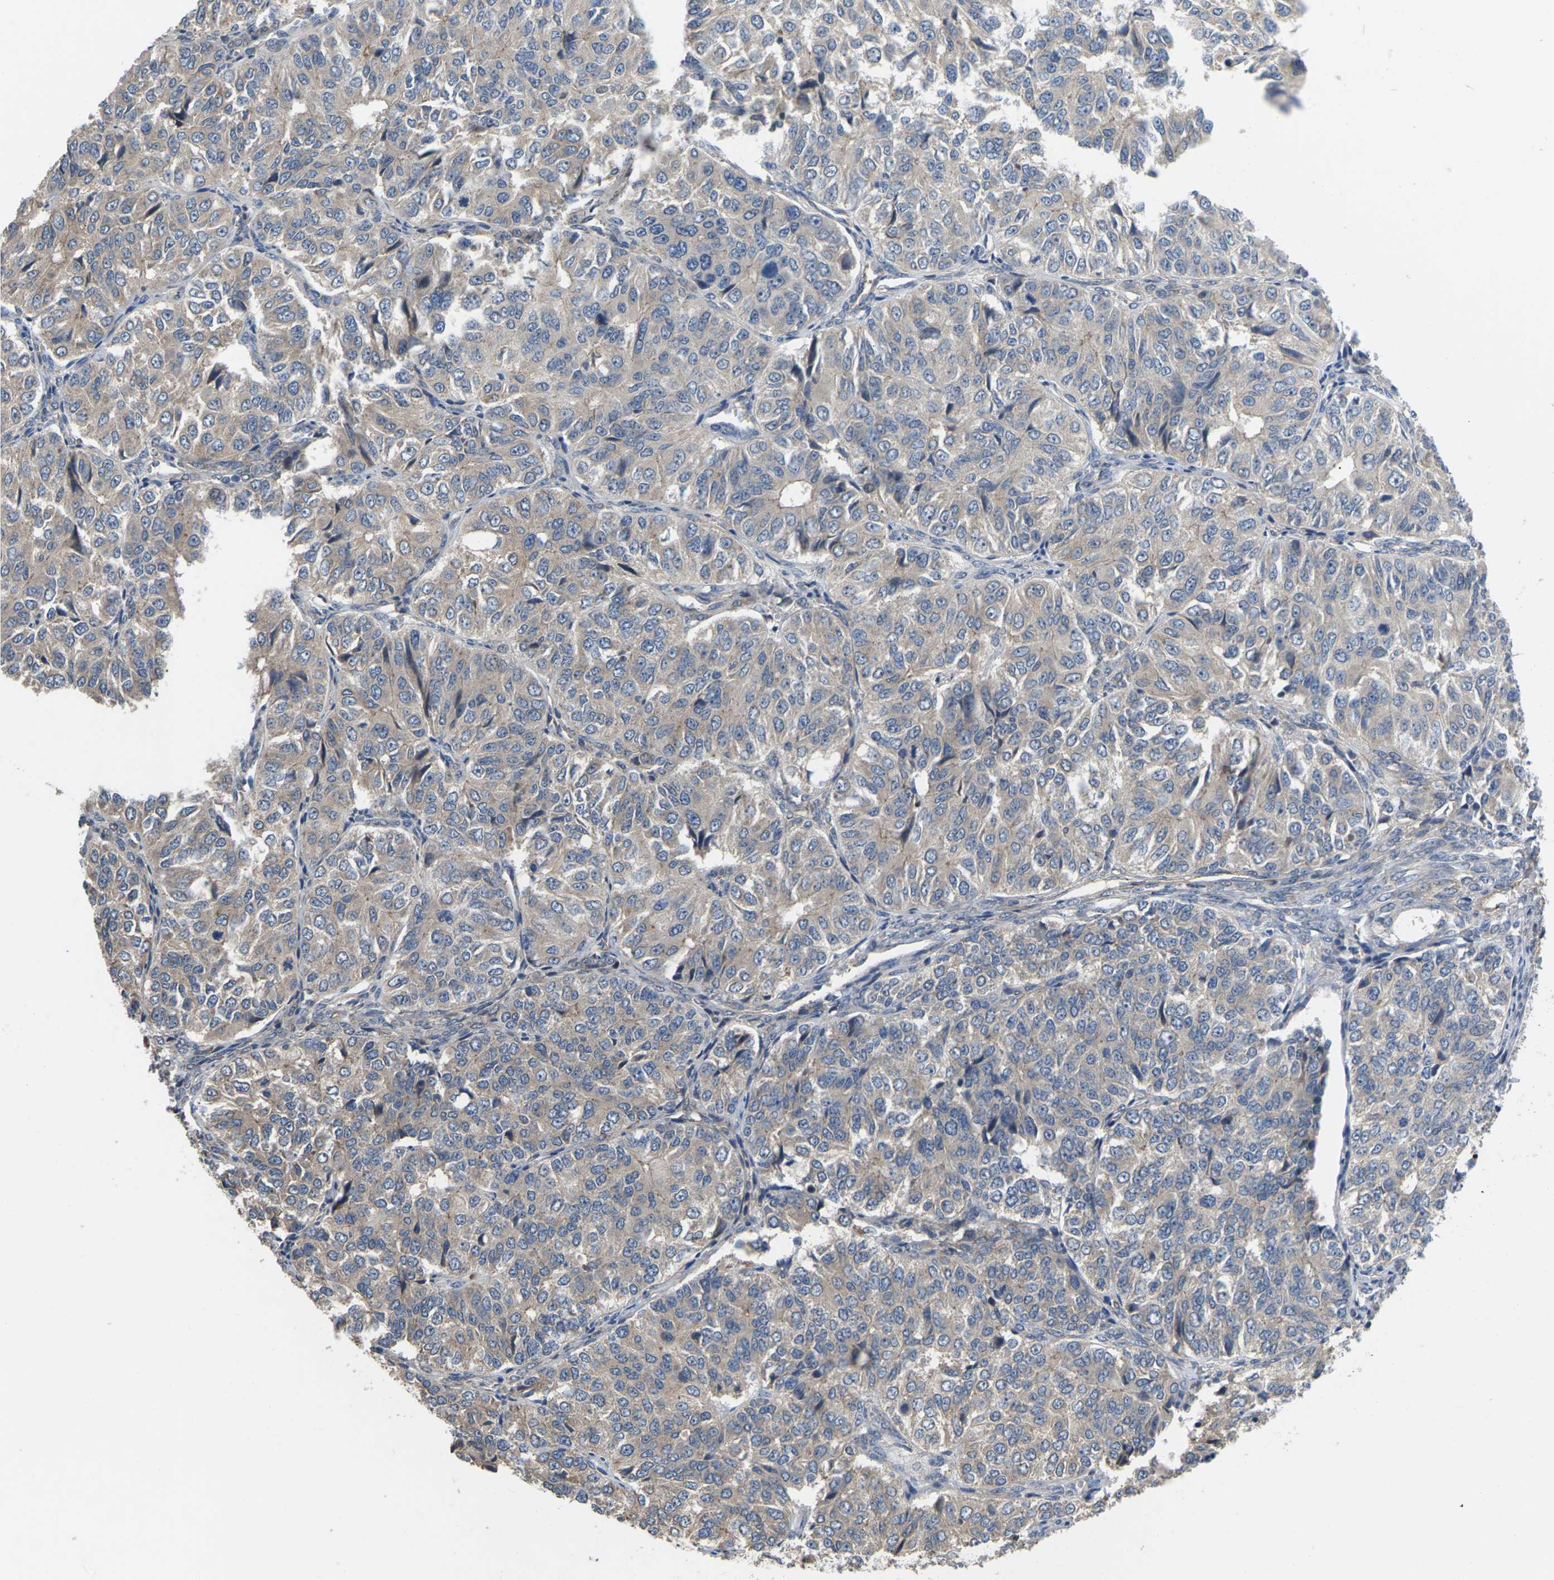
{"staining": {"intensity": "moderate", "quantity": "<25%", "location": "cytoplasmic/membranous"}, "tissue": "ovarian cancer", "cell_type": "Tumor cells", "image_type": "cancer", "snomed": [{"axis": "morphology", "description": "Carcinoma, endometroid"}, {"axis": "topography", "description": "Ovary"}], "caption": "Human ovarian cancer stained for a protein (brown) shows moderate cytoplasmic/membranous positive expression in approximately <25% of tumor cells.", "gene": "TIAM1", "patient": {"sex": "female", "age": 51}}